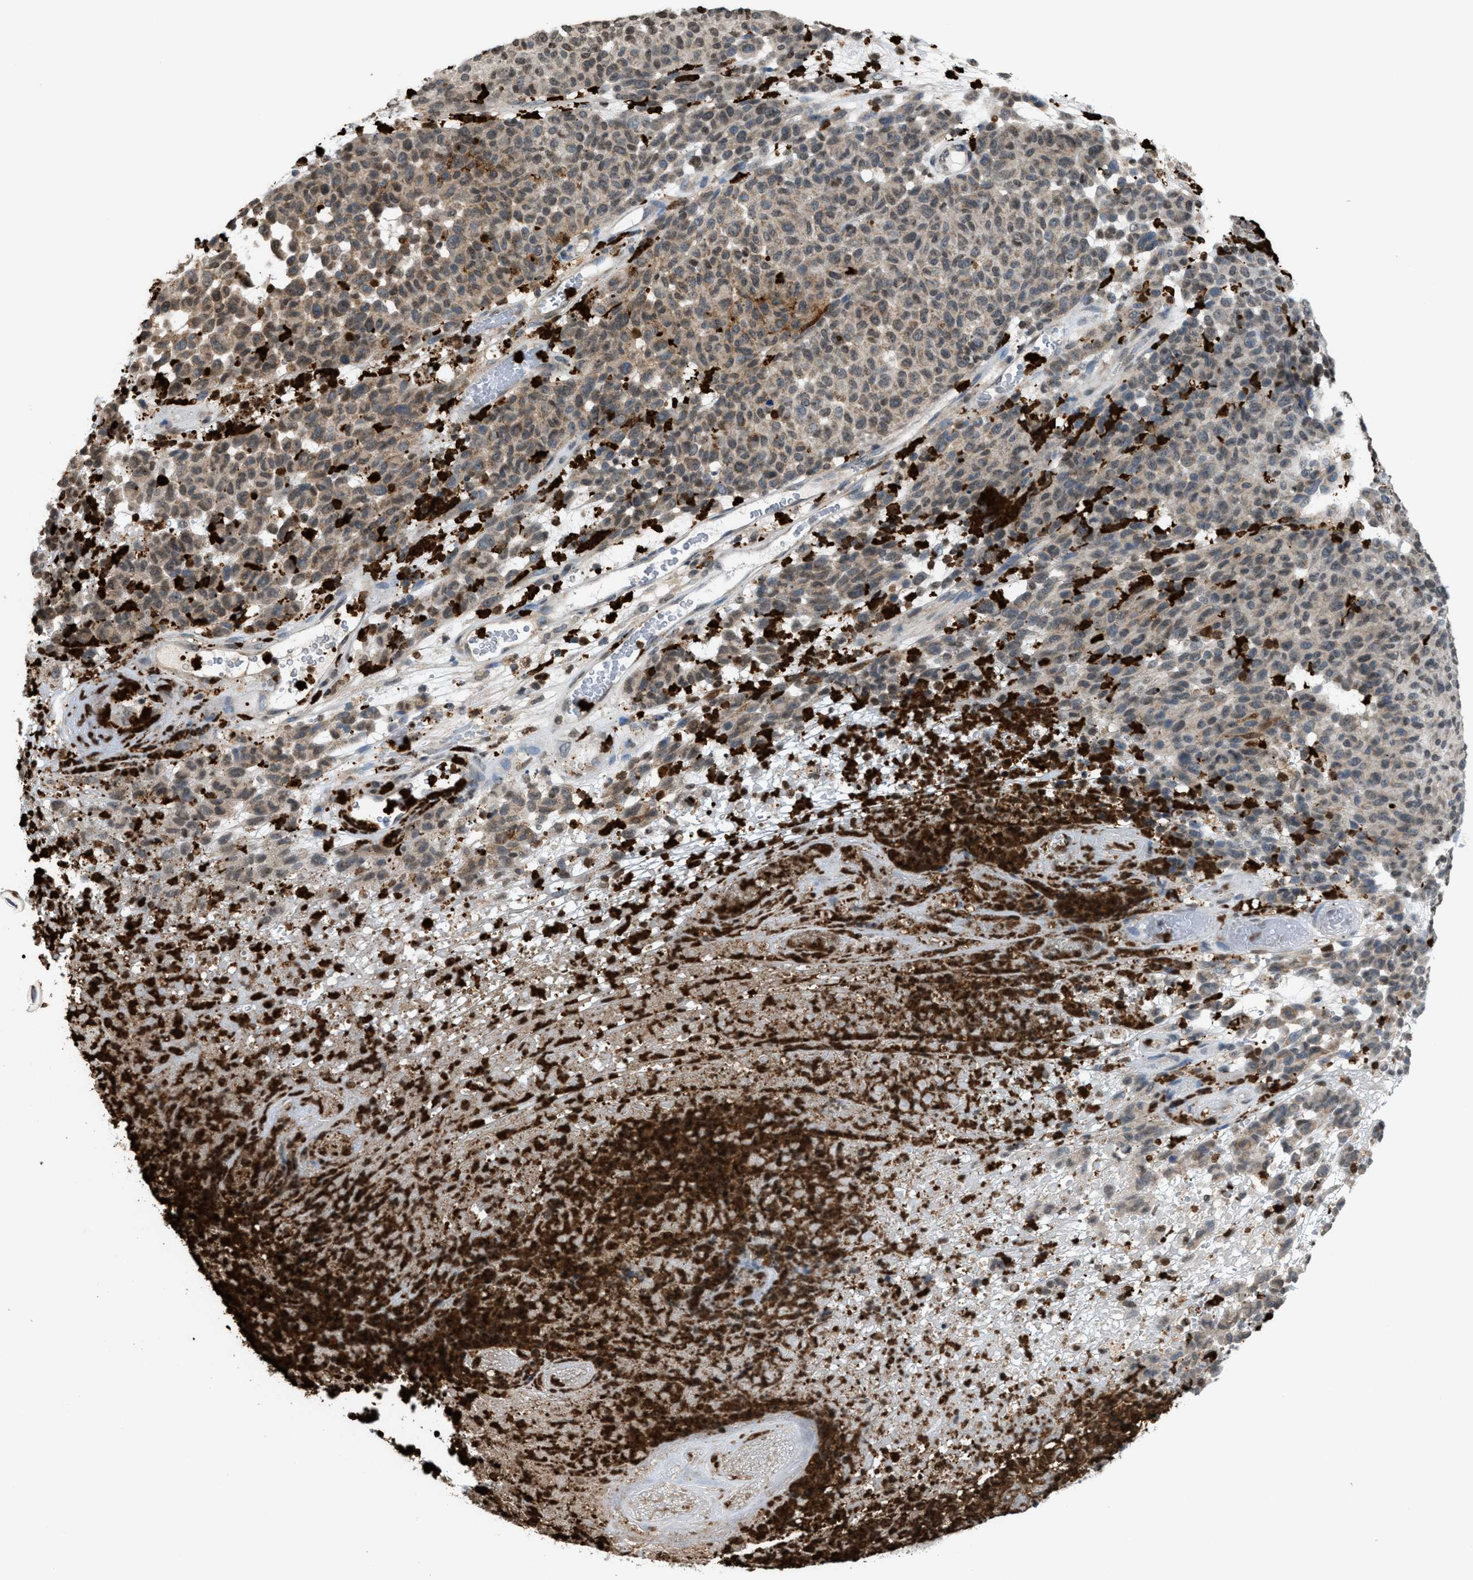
{"staining": {"intensity": "weak", "quantity": ">75%", "location": "cytoplasmic/membranous"}, "tissue": "melanoma", "cell_type": "Tumor cells", "image_type": "cancer", "snomed": [{"axis": "morphology", "description": "Malignant melanoma, NOS"}, {"axis": "topography", "description": "Skin"}], "caption": "This photomicrograph displays IHC staining of melanoma, with low weak cytoplasmic/membranous positivity in about >75% of tumor cells.", "gene": "PRUNE2", "patient": {"sex": "male", "age": 59}}